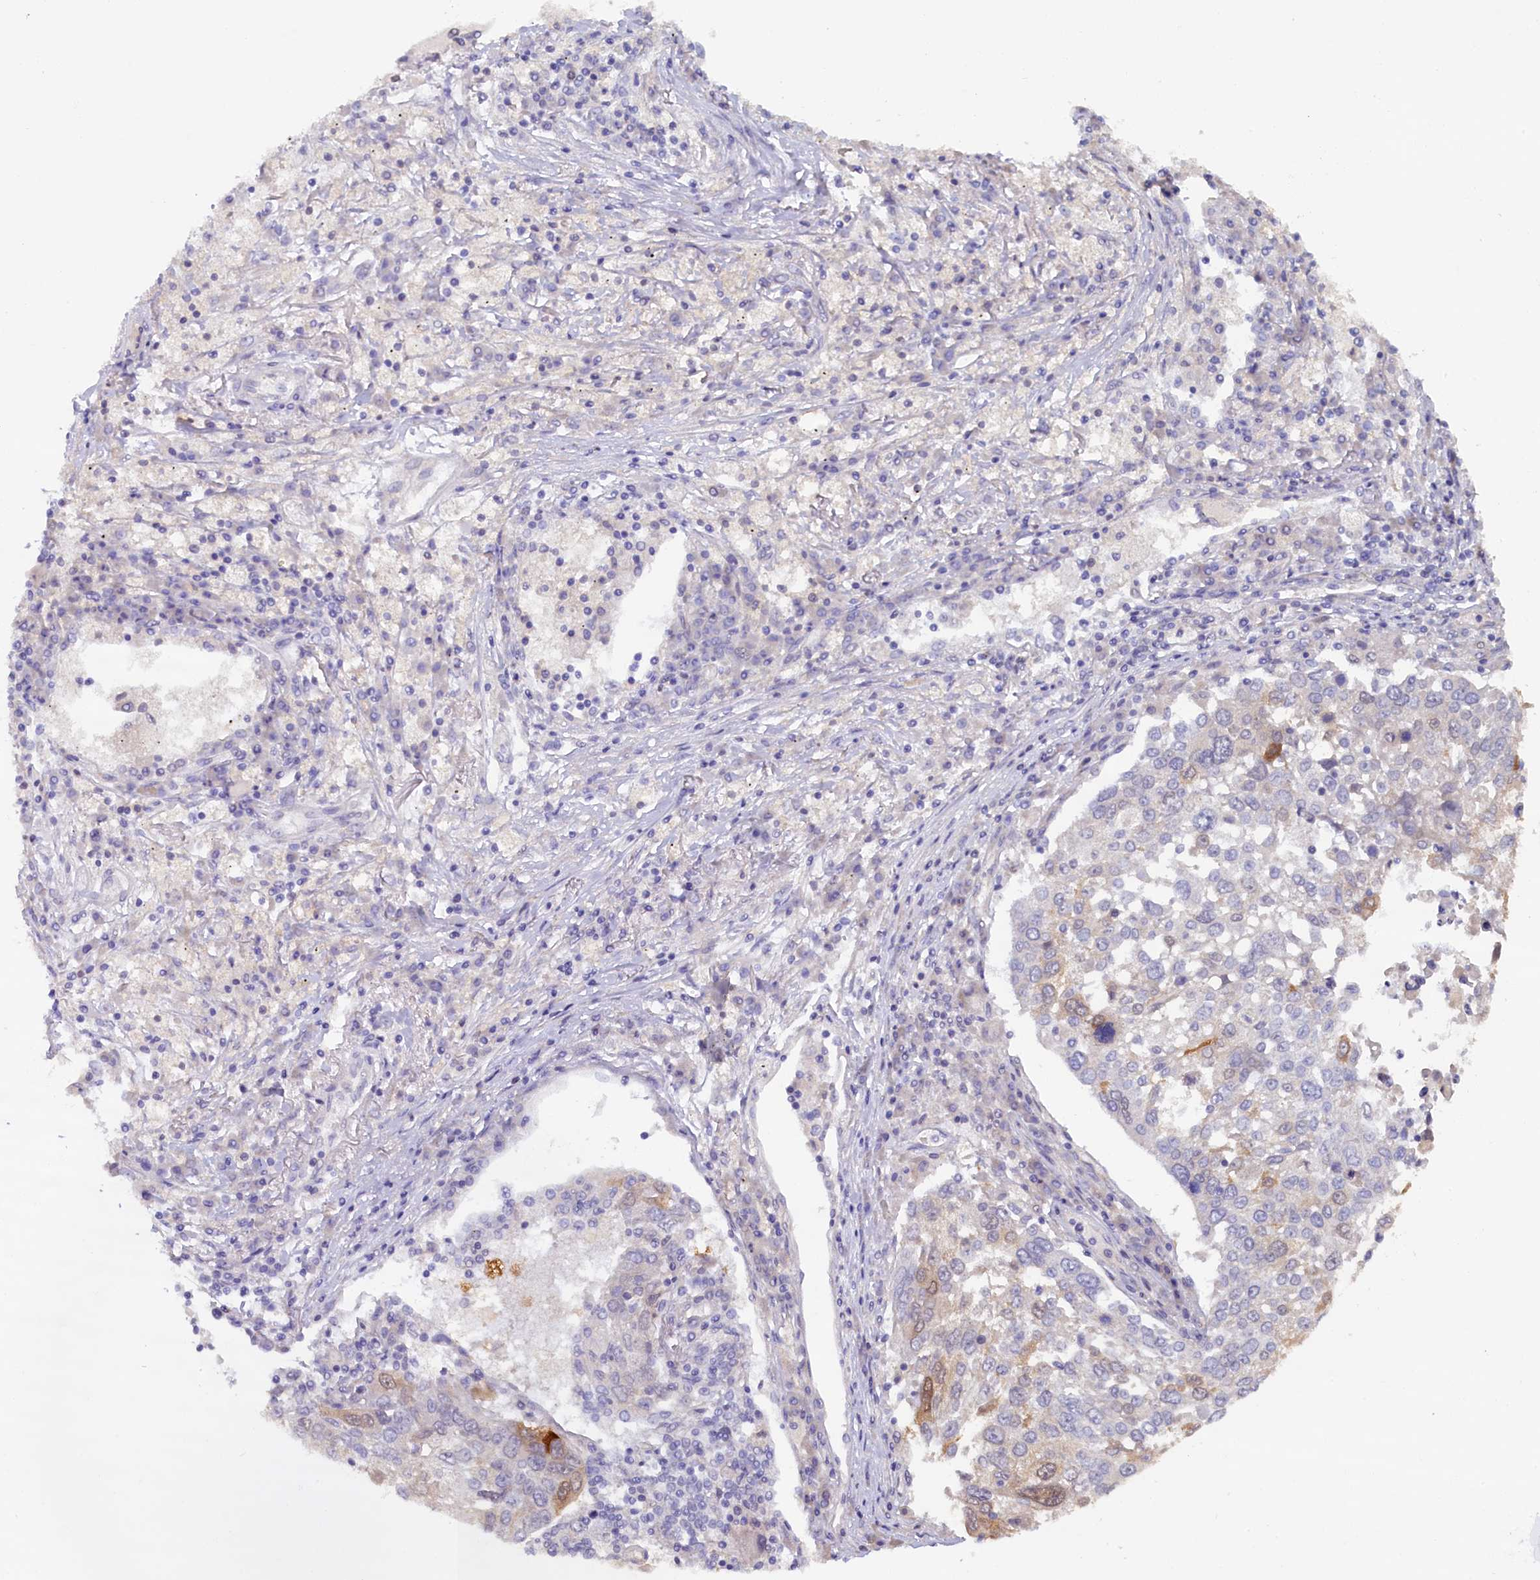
{"staining": {"intensity": "weak", "quantity": "<25%", "location": "cytoplasmic/membranous,nuclear"}, "tissue": "lung cancer", "cell_type": "Tumor cells", "image_type": "cancer", "snomed": [{"axis": "morphology", "description": "Squamous cell carcinoma, NOS"}, {"axis": "topography", "description": "Lung"}], "caption": "The immunohistochemistry image has no significant staining in tumor cells of squamous cell carcinoma (lung) tissue. The staining was performed using DAB to visualize the protein expression in brown, while the nuclei were stained in blue with hematoxylin (Magnification: 20x).", "gene": "ZSWIM4", "patient": {"sex": "male", "age": 65}}